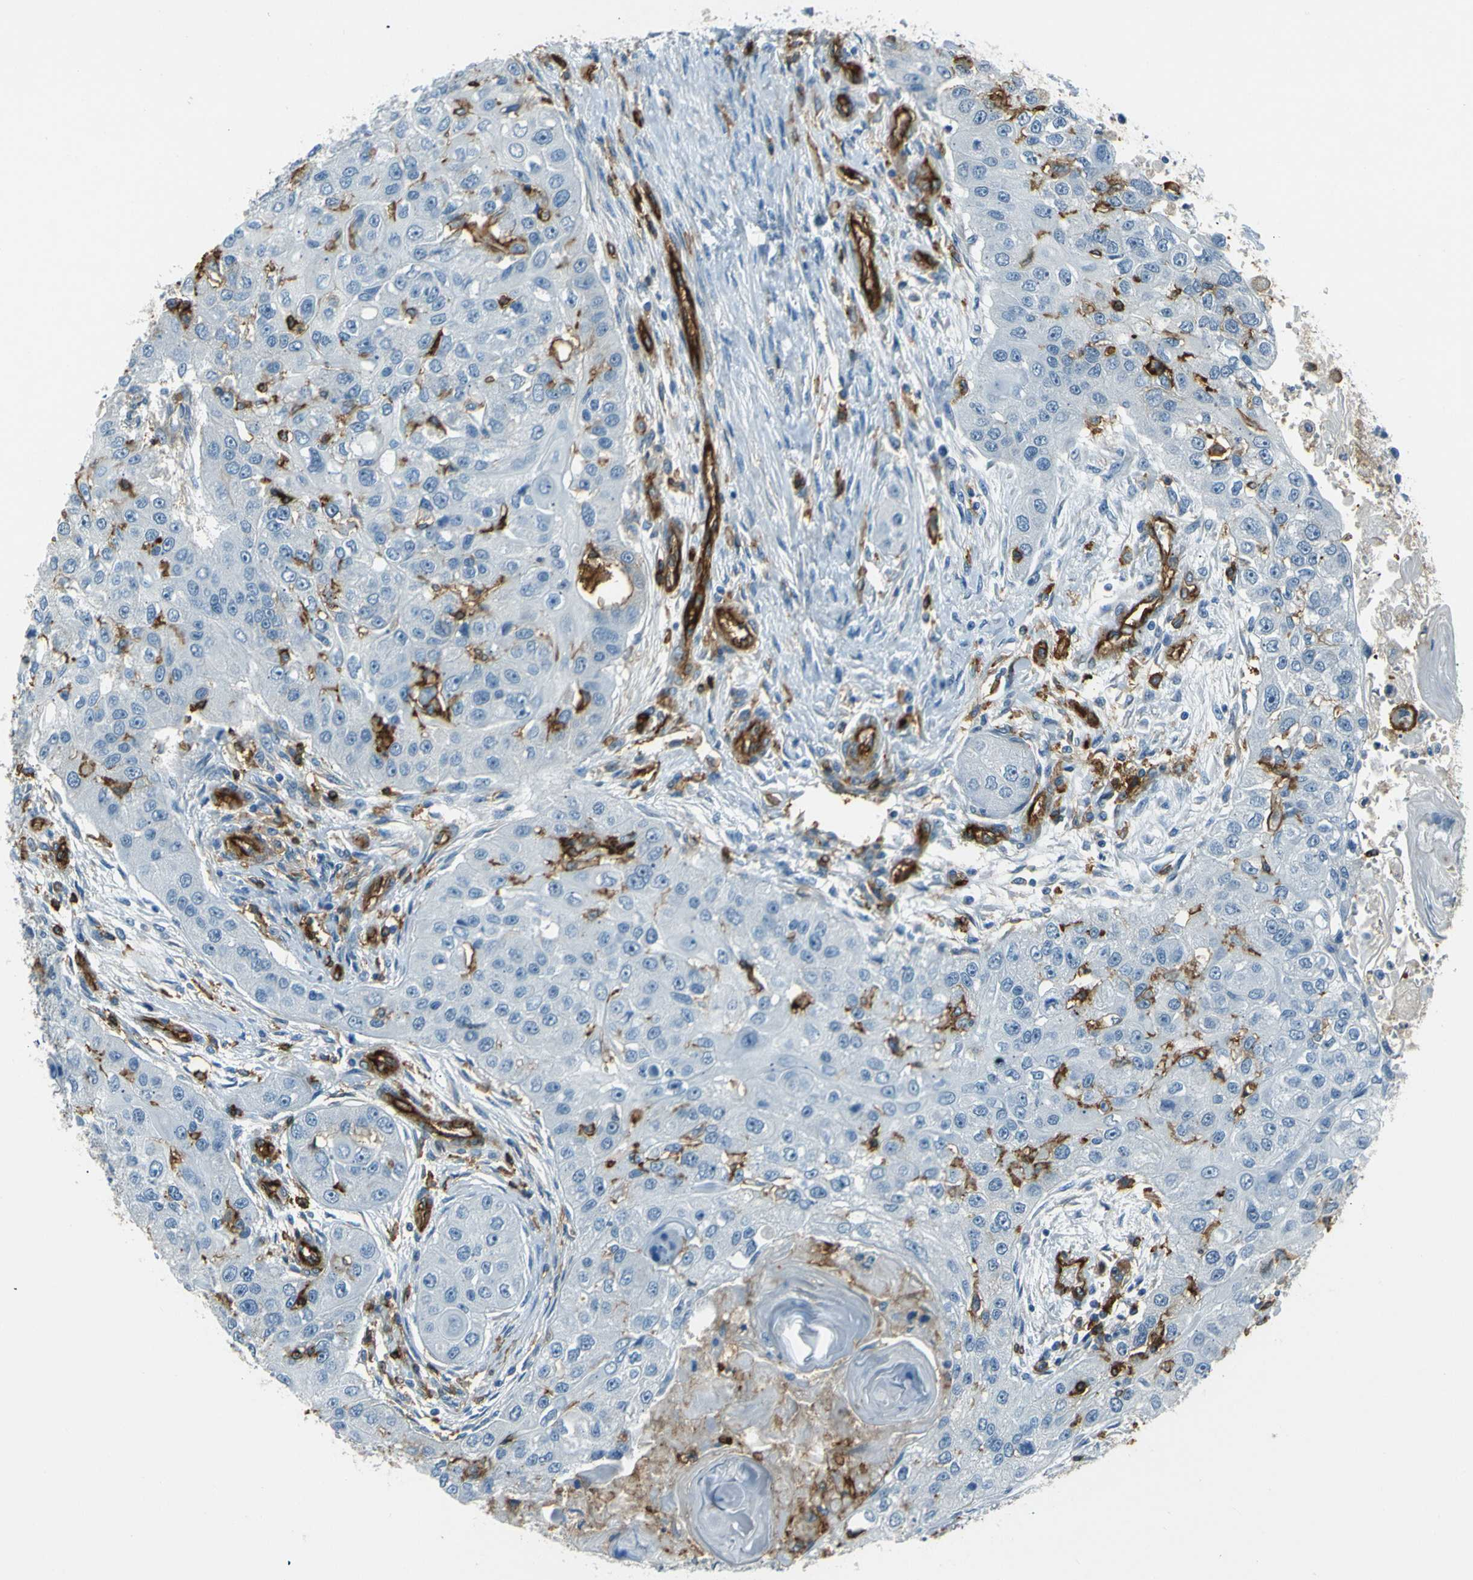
{"staining": {"intensity": "negative", "quantity": "none", "location": "none"}, "tissue": "head and neck cancer", "cell_type": "Tumor cells", "image_type": "cancer", "snomed": [{"axis": "morphology", "description": "Normal tissue, NOS"}, {"axis": "morphology", "description": "Squamous cell carcinoma, NOS"}, {"axis": "topography", "description": "Skeletal muscle"}, {"axis": "topography", "description": "Head-Neck"}], "caption": "IHC histopathology image of head and neck cancer stained for a protein (brown), which displays no expression in tumor cells. (Stains: DAB immunohistochemistry (IHC) with hematoxylin counter stain, Microscopy: brightfield microscopy at high magnification).", "gene": "ENTPD1", "patient": {"sex": "male", "age": 51}}